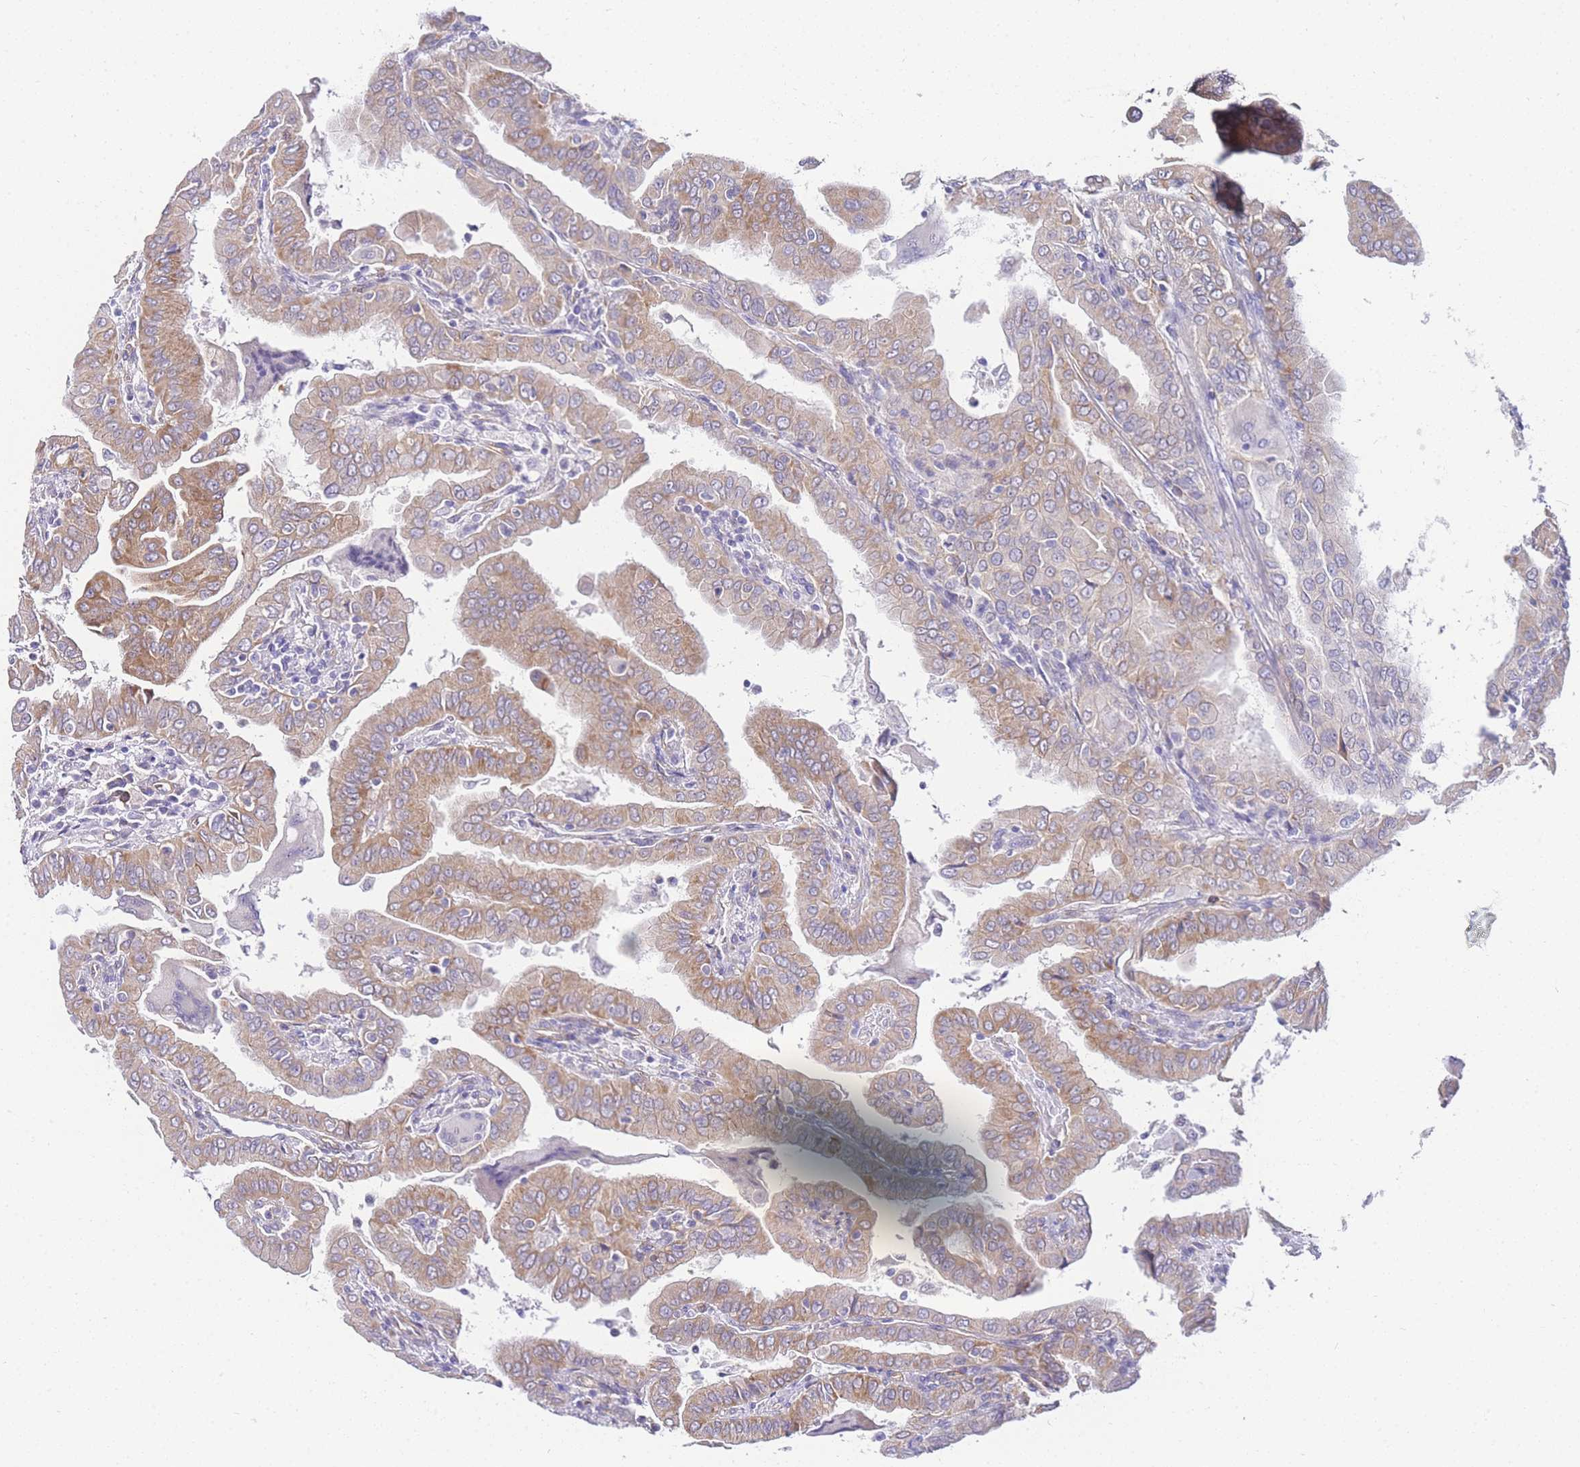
{"staining": {"intensity": "moderate", "quantity": ">75%", "location": "cytoplasmic/membranous"}, "tissue": "thyroid cancer", "cell_type": "Tumor cells", "image_type": "cancer", "snomed": [{"axis": "morphology", "description": "Papillary adenocarcinoma, NOS"}, {"axis": "topography", "description": "Thyroid gland"}], "caption": "Protein analysis of papillary adenocarcinoma (thyroid) tissue displays moderate cytoplasmic/membranous positivity in approximately >75% of tumor cells. (Stains: DAB in brown, nuclei in blue, Microscopy: brightfield microscopy at high magnification).", "gene": "PDCD7", "patient": {"sex": "male", "age": 33}}